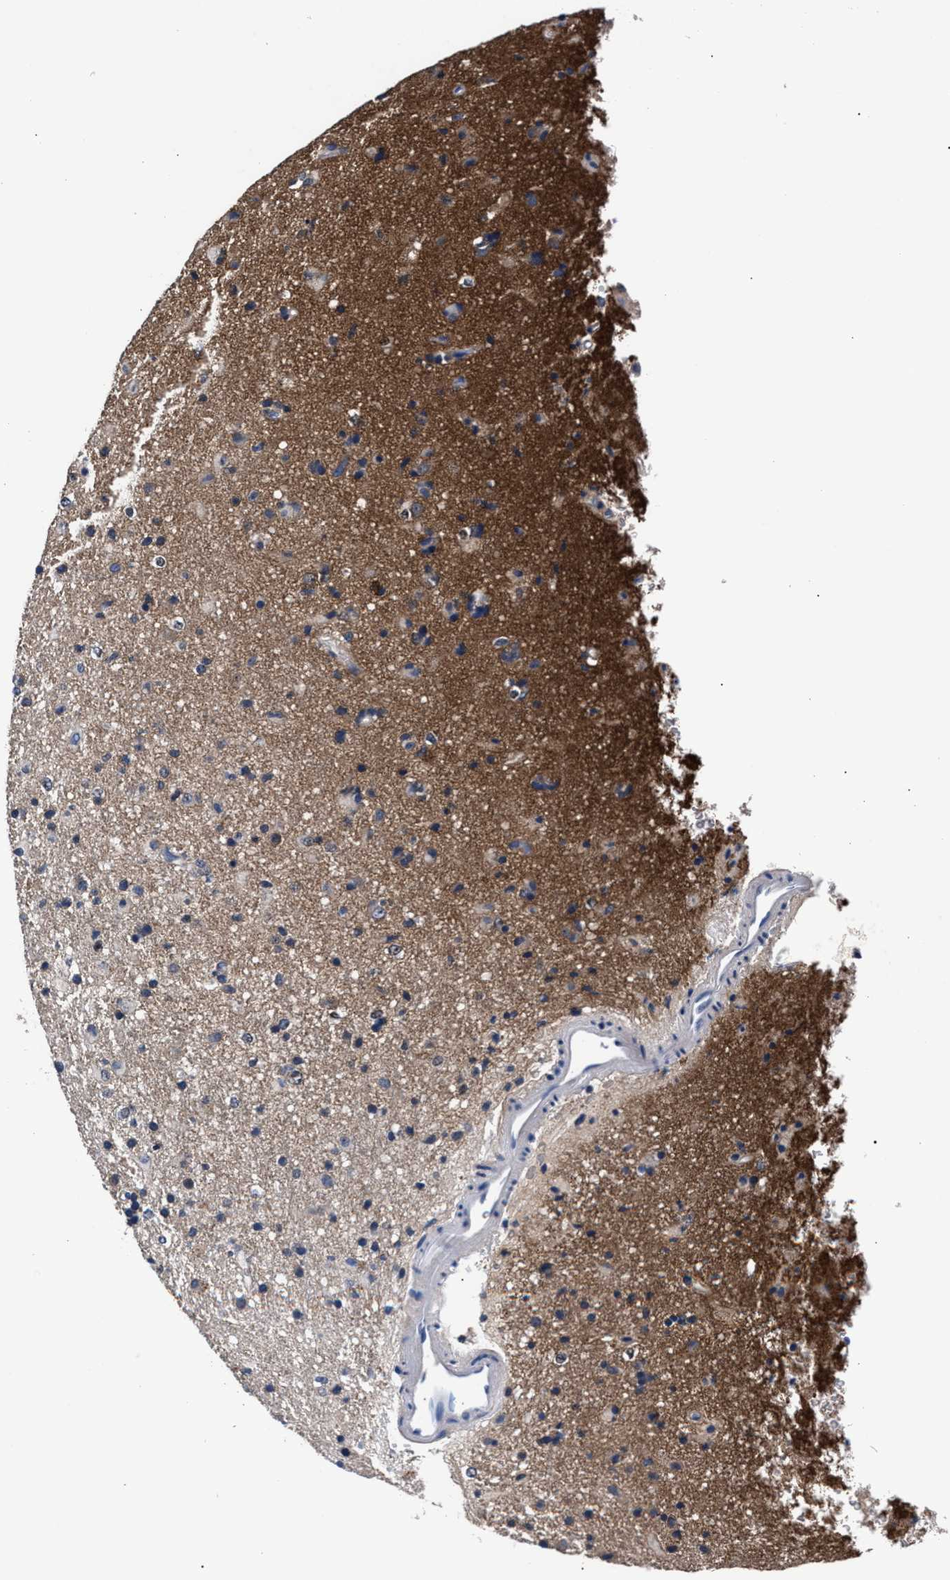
{"staining": {"intensity": "negative", "quantity": "none", "location": "none"}, "tissue": "glioma", "cell_type": "Tumor cells", "image_type": "cancer", "snomed": [{"axis": "morphology", "description": "Glioma, malignant, Low grade"}, {"axis": "topography", "description": "Brain"}], "caption": "There is no significant expression in tumor cells of malignant low-grade glioma.", "gene": "PHF24", "patient": {"sex": "male", "age": 65}}